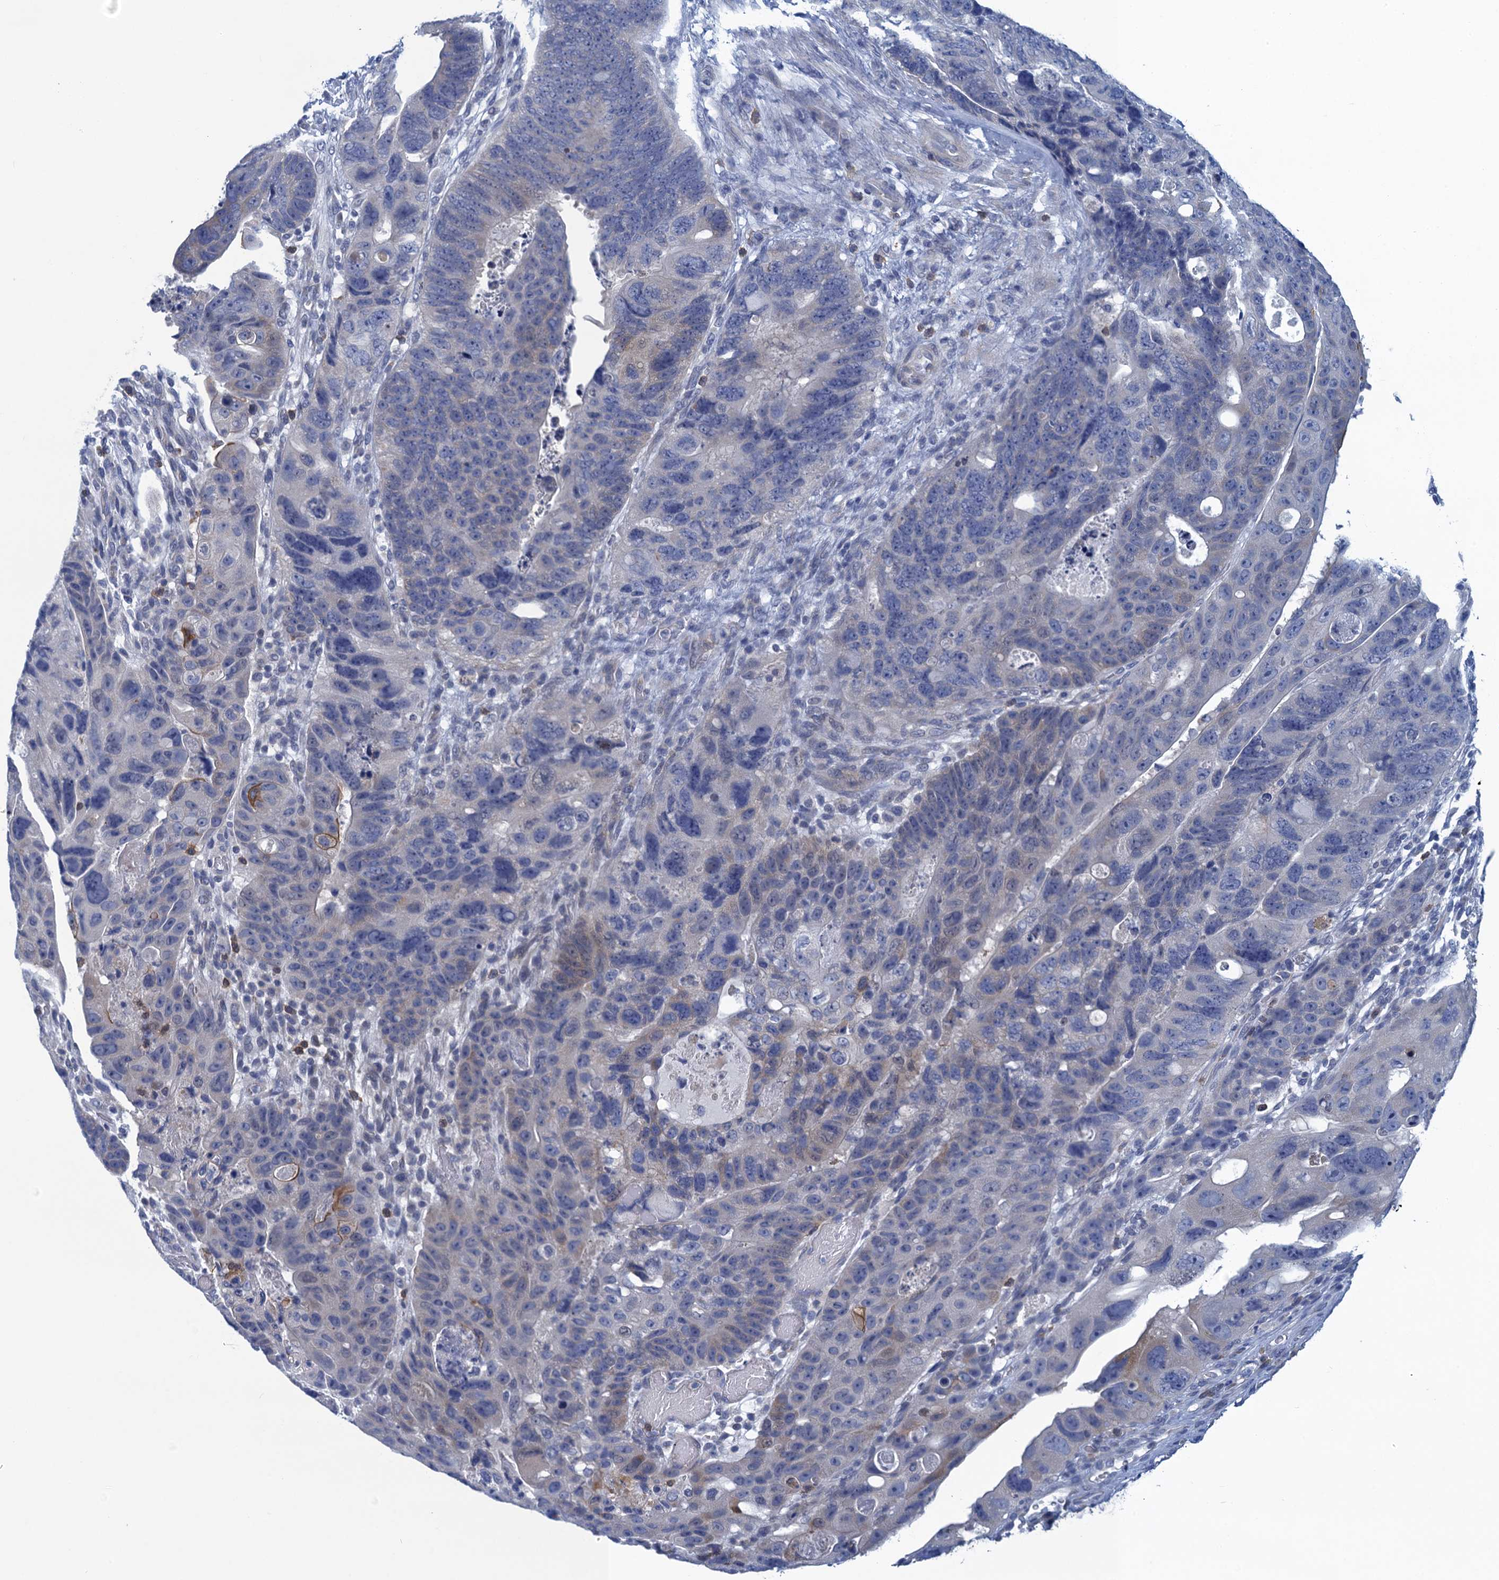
{"staining": {"intensity": "weak", "quantity": "<25%", "location": "cytoplasmic/membranous"}, "tissue": "colorectal cancer", "cell_type": "Tumor cells", "image_type": "cancer", "snomed": [{"axis": "morphology", "description": "Adenocarcinoma, NOS"}, {"axis": "topography", "description": "Rectum"}], "caption": "The histopathology image displays no staining of tumor cells in colorectal cancer (adenocarcinoma). (DAB (3,3'-diaminobenzidine) immunohistochemistry with hematoxylin counter stain).", "gene": "SCEL", "patient": {"sex": "male", "age": 59}}